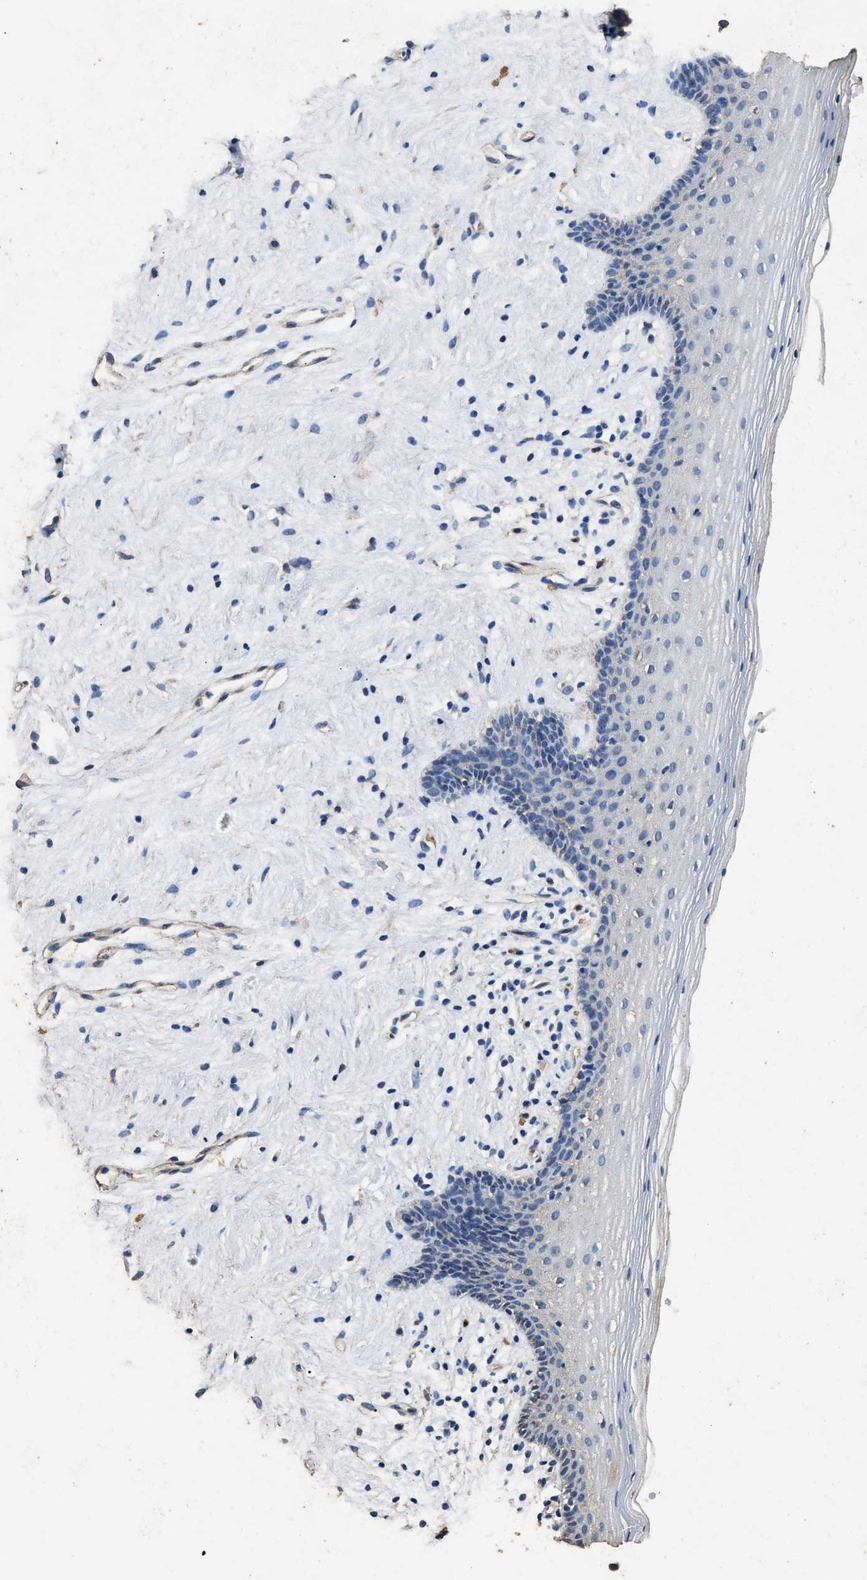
{"staining": {"intensity": "negative", "quantity": "none", "location": "none"}, "tissue": "vagina", "cell_type": "Squamous epithelial cells", "image_type": "normal", "snomed": [{"axis": "morphology", "description": "Normal tissue, NOS"}, {"axis": "topography", "description": "Vagina"}], "caption": "Immunohistochemical staining of benign human vagina displays no significant expression in squamous epithelial cells.", "gene": "YWHAE", "patient": {"sex": "female", "age": 44}}